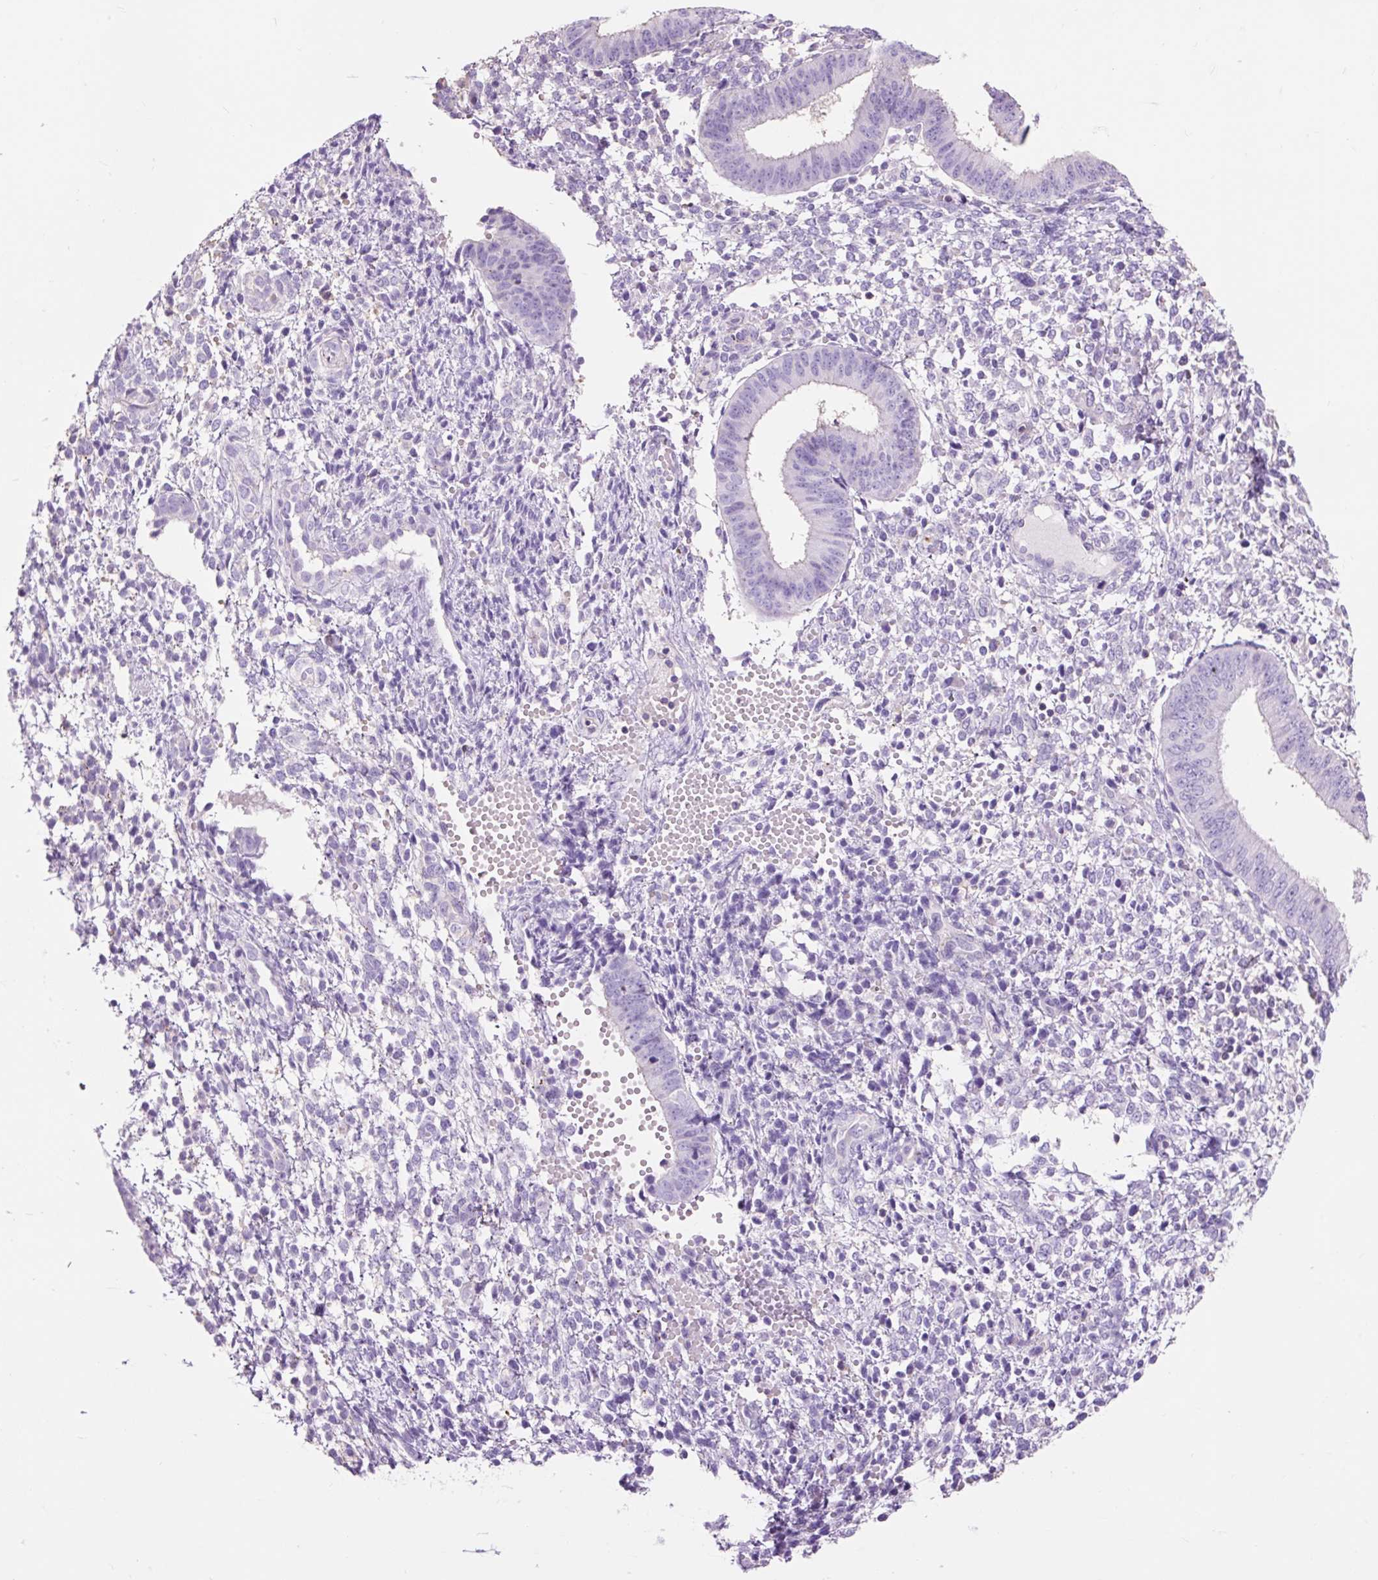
{"staining": {"intensity": "negative", "quantity": "none", "location": "none"}, "tissue": "endometrium", "cell_type": "Cells in endometrial stroma", "image_type": "normal", "snomed": [{"axis": "morphology", "description": "Normal tissue, NOS"}, {"axis": "topography", "description": "Endometrium"}], "caption": "Protein analysis of normal endometrium demonstrates no significant staining in cells in endometrial stroma. Nuclei are stained in blue.", "gene": "OR10A7", "patient": {"sex": "female", "age": 49}}